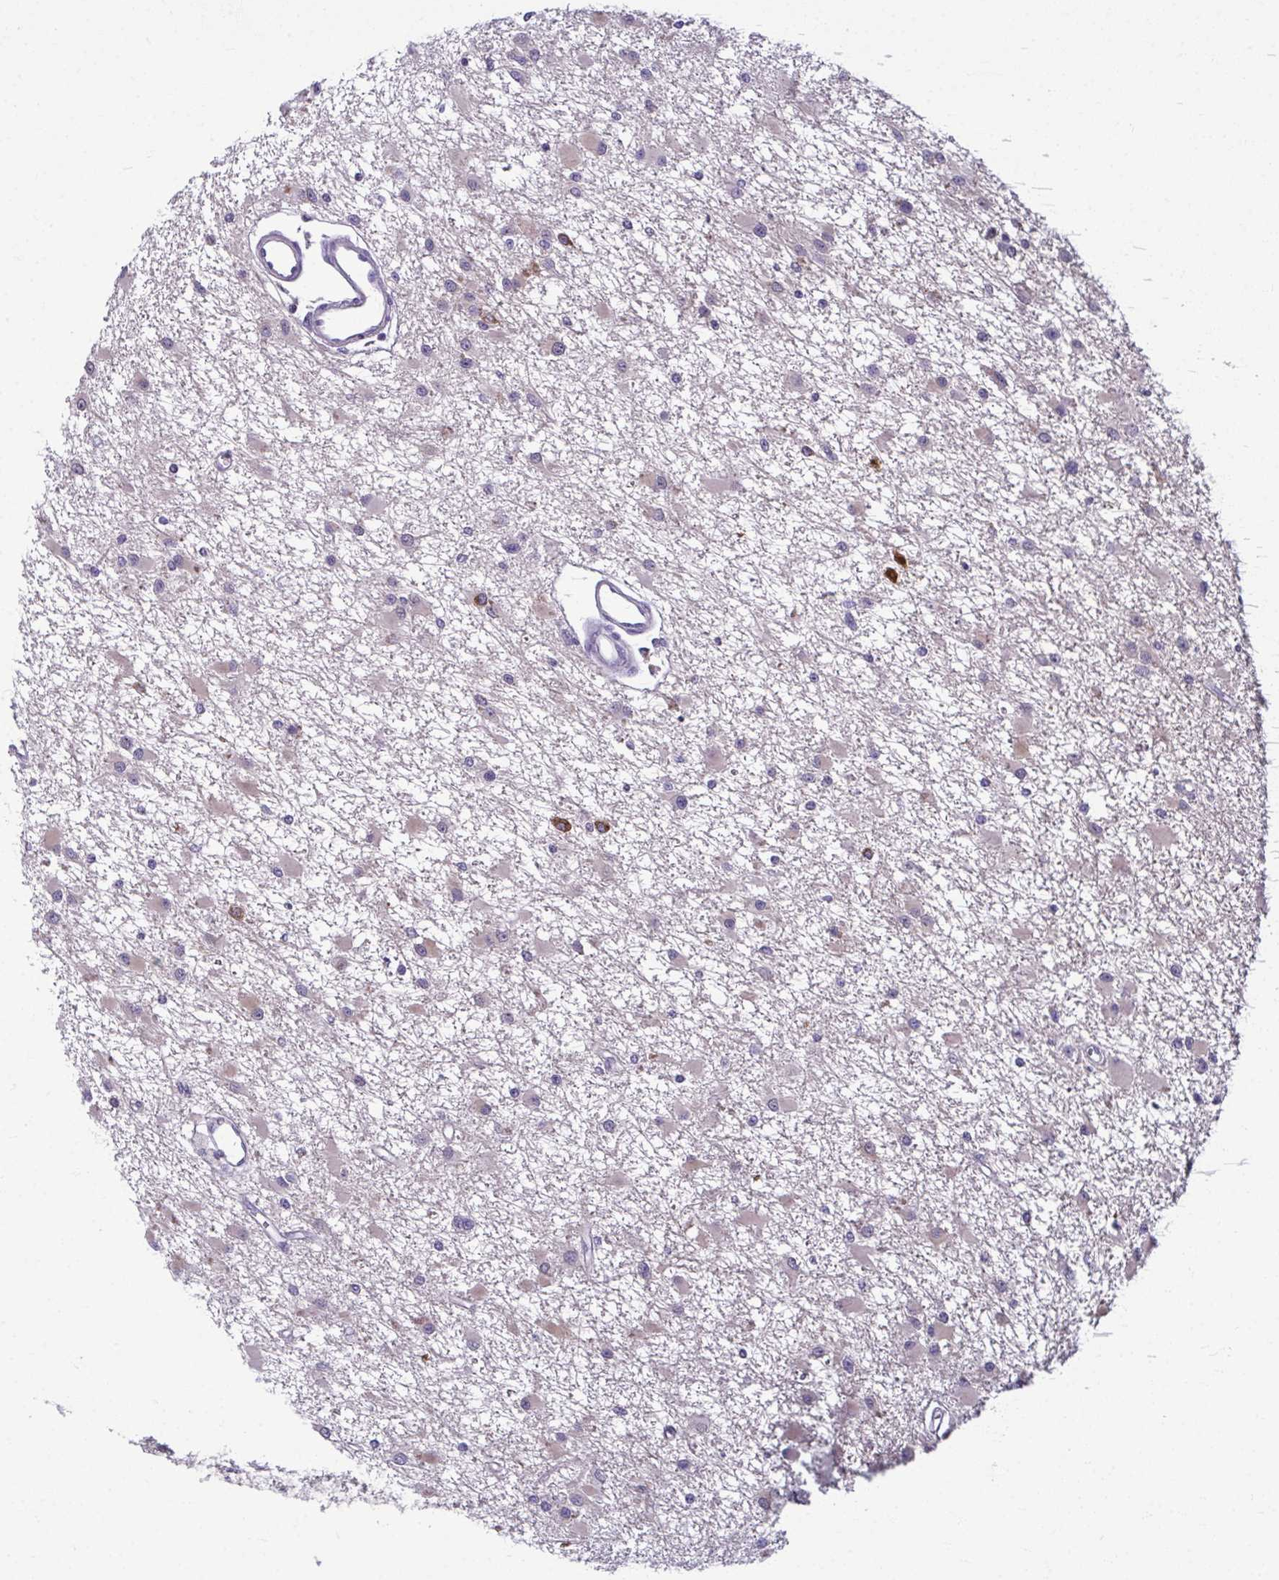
{"staining": {"intensity": "negative", "quantity": "none", "location": "none"}, "tissue": "glioma", "cell_type": "Tumor cells", "image_type": "cancer", "snomed": [{"axis": "morphology", "description": "Glioma, malignant, High grade"}, {"axis": "topography", "description": "Brain"}], "caption": "Protein analysis of malignant glioma (high-grade) demonstrates no significant positivity in tumor cells.", "gene": "SERPINI1", "patient": {"sex": "male", "age": 54}}